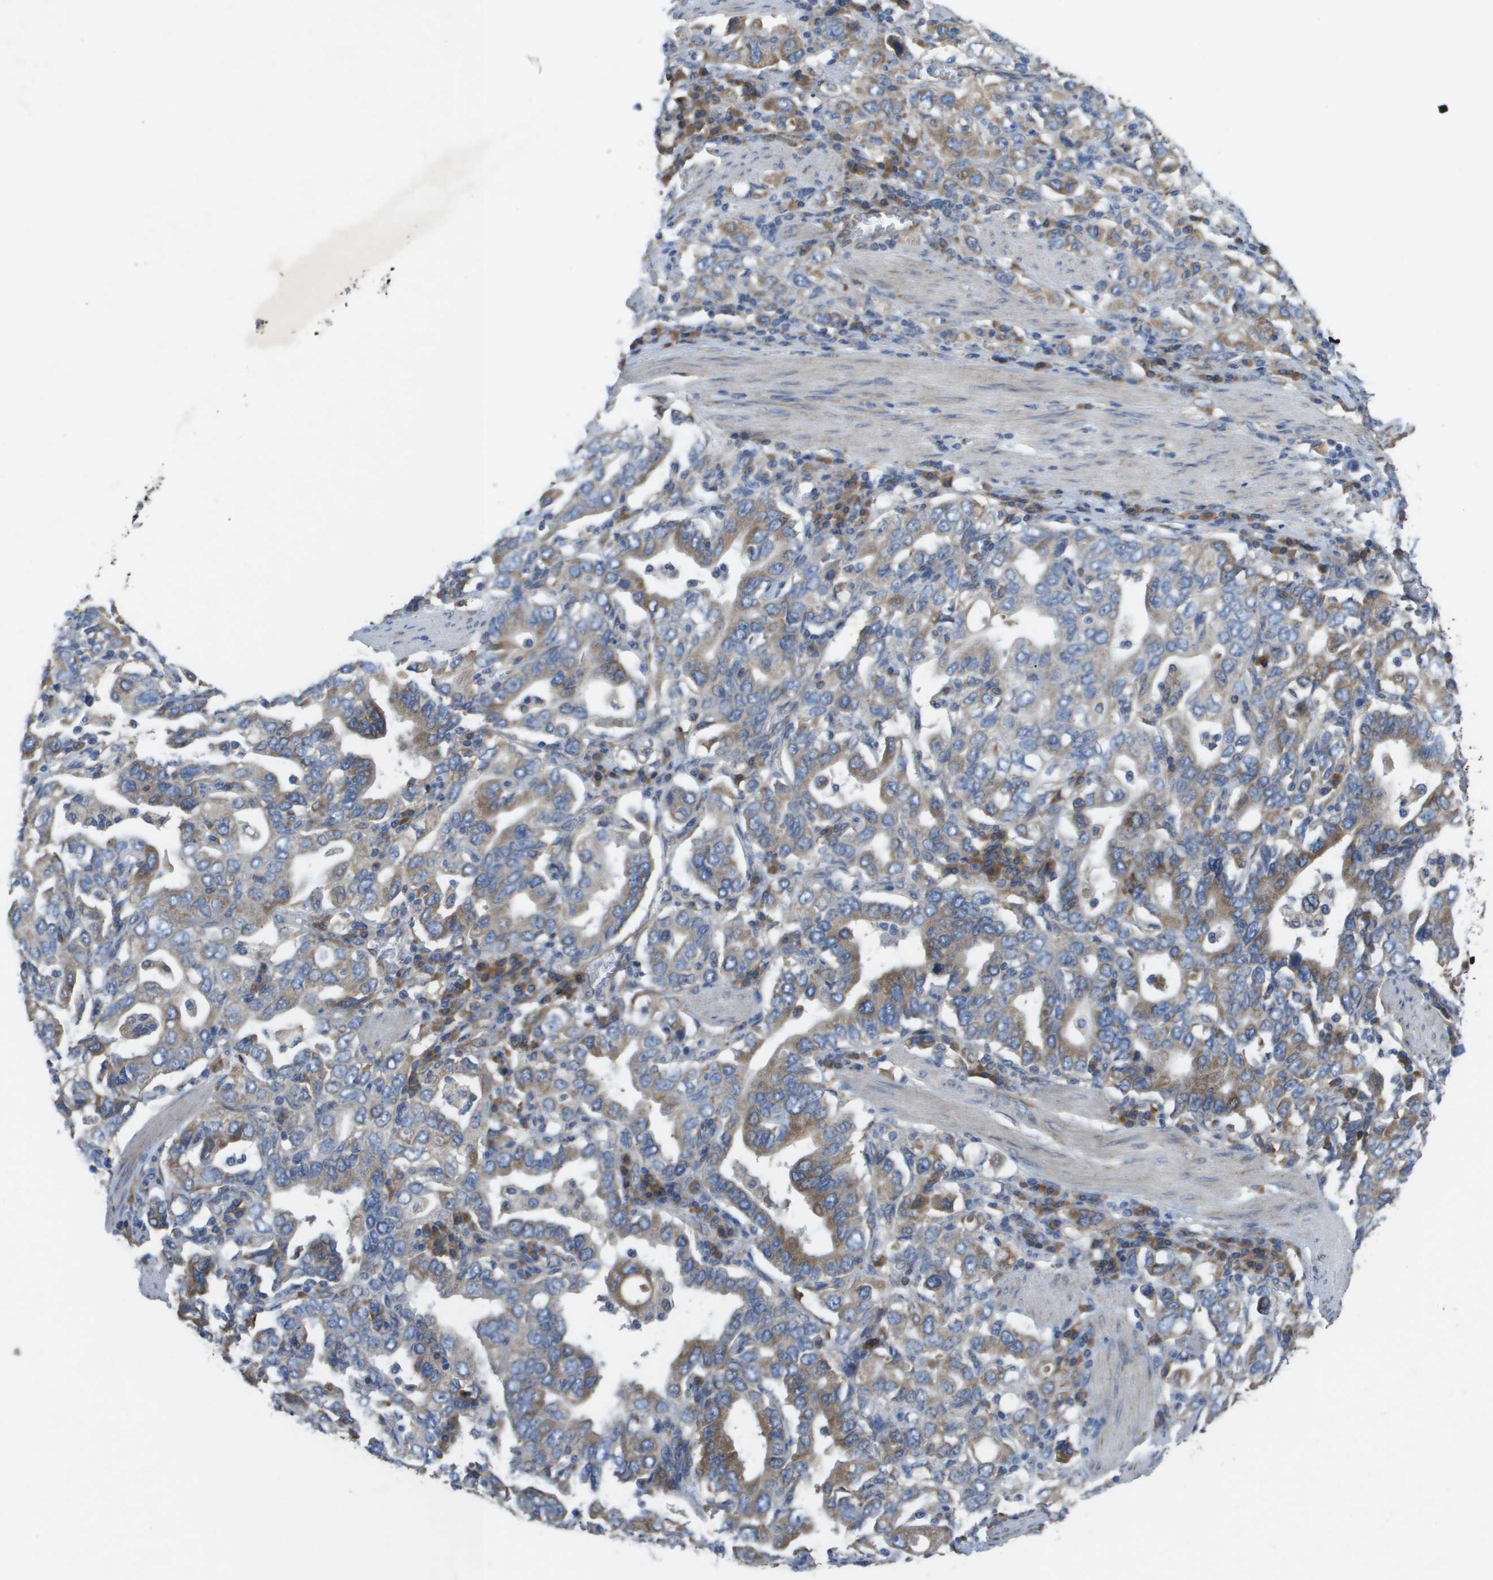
{"staining": {"intensity": "moderate", "quantity": "25%-75%", "location": "cytoplasmic/membranous"}, "tissue": "stomach cancer", "cell_type": "Tumor cells", "image_type": "cancer", "snomed": [{"axis": "morphology", "description": "Adenocarcinoma, NOS"}, {"axis": "topography", "description": "Stomach, upper"}], "caption": "The immunohistochemical stain shows moderate cytoplasmic/membranous positivity in tumor cells of stomach adenocarcinoma tissue.", "gene": "CLCN2", "patient": {"sex": "male", "age": 62}}